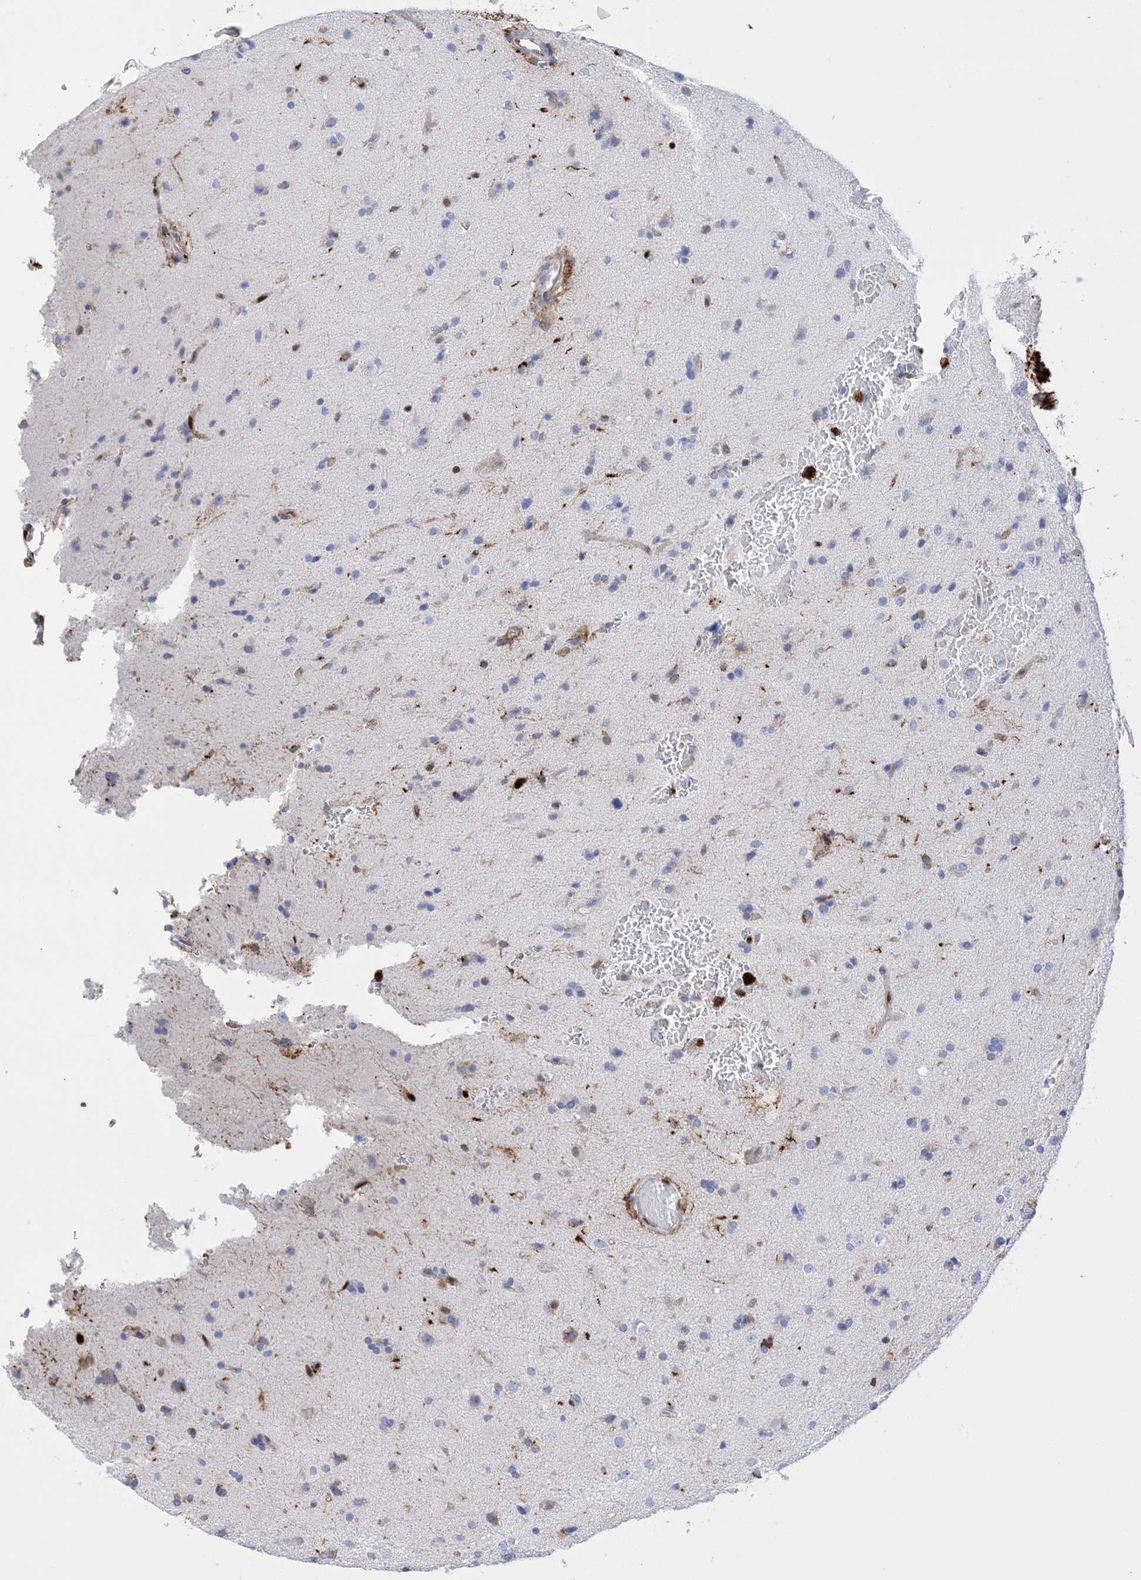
{"staining": {"intensity": "negative", "quantity": "none", "location": "none"}, "tissue": "glioma", "cell_type": "Tumor cells", "image_type": "cancer", "snomed": [{"axis": "morphology", "description": "Glioma, malignant, Low grade"}, {"axis": "topography", "description": "Brain"}], "caption": "High power microscopy histopathology image of an IHC photomicrograph of glioma, revealing no significant positivity in tumor cells.", "gene": "ANXA1", "patient": {"sex": "male", "age": 65}}